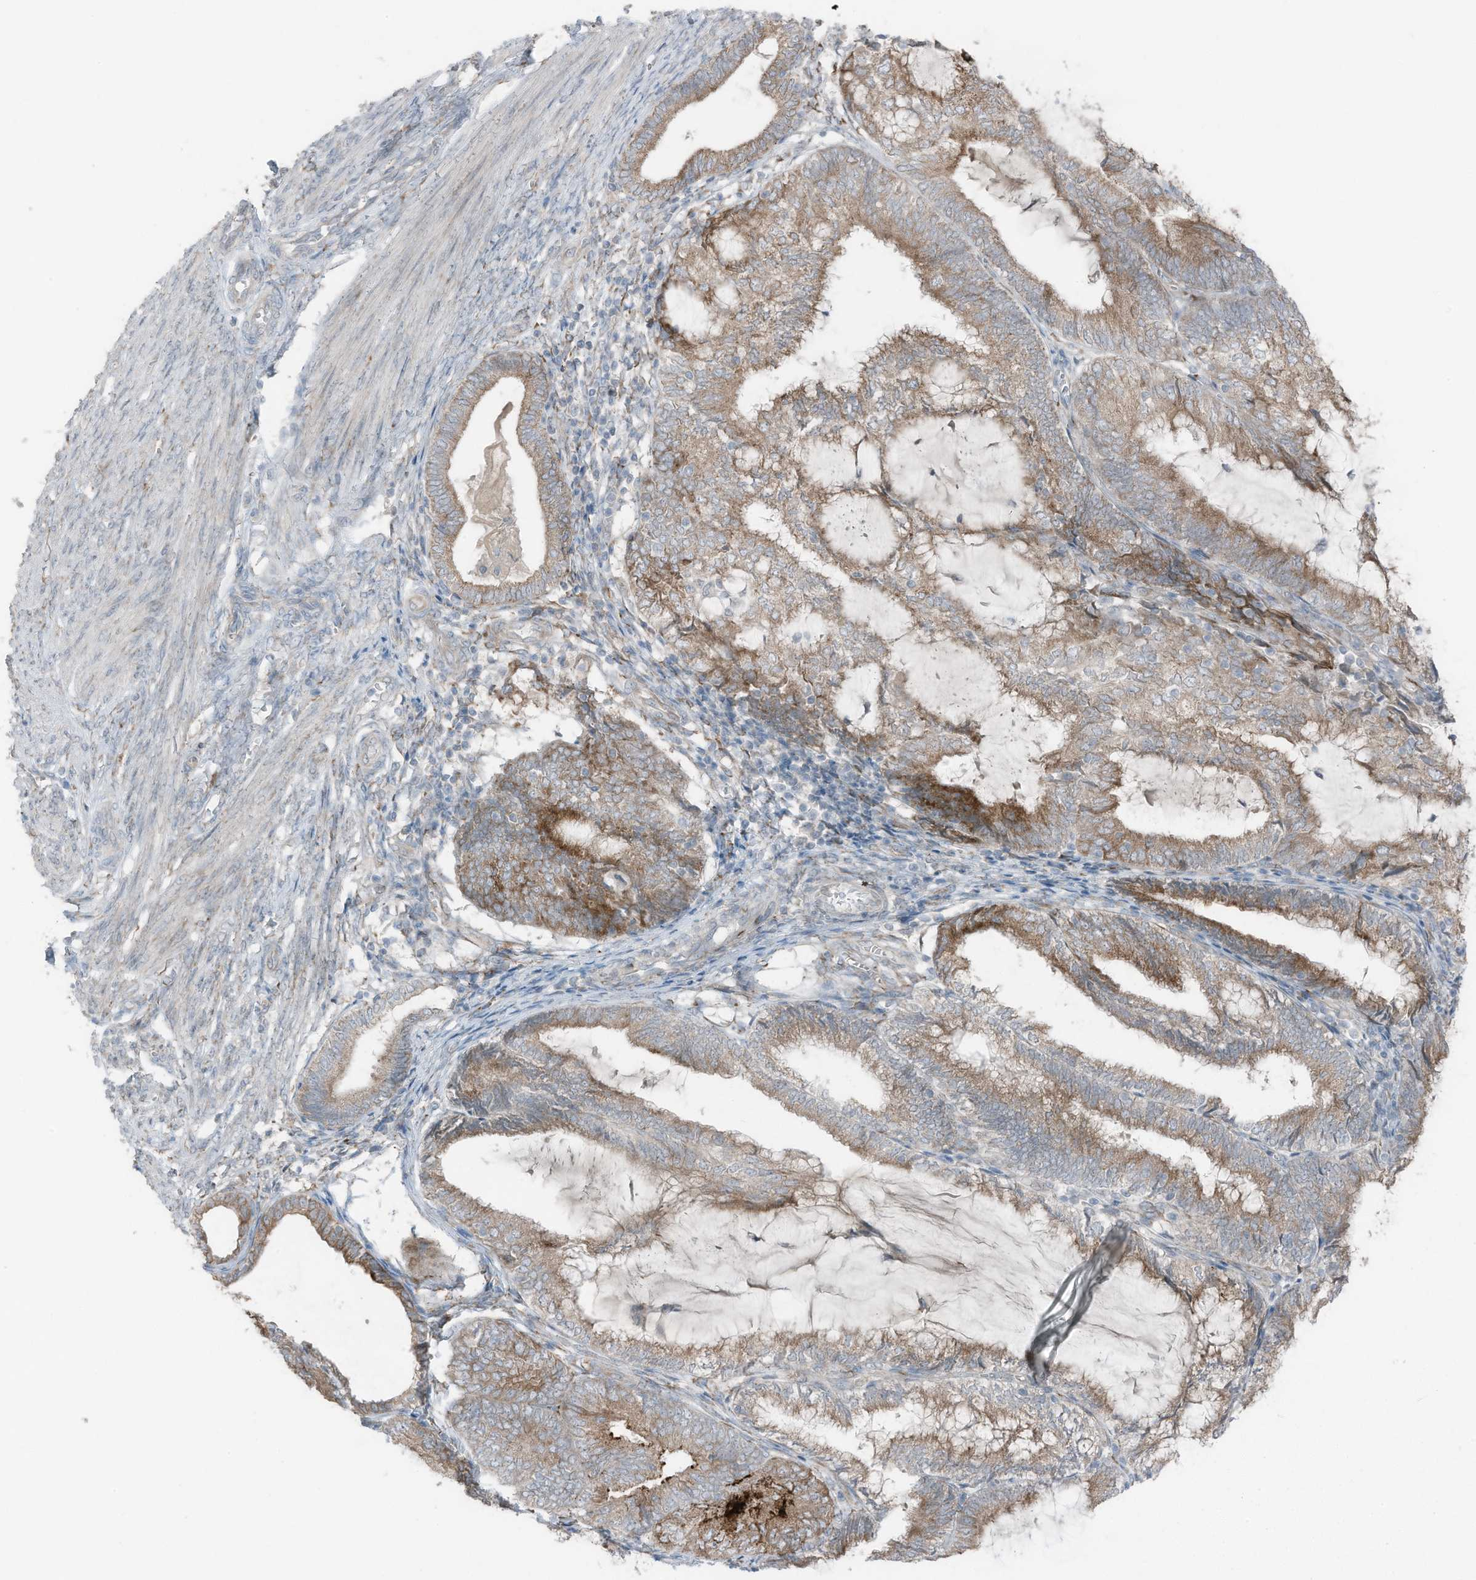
{"staining": {"intensity": "moderate", "quantity": ">75%", "location": "cytoplasmic/membranous"}, "tissue": "endometrial cancer", "cell_type": "Tumor cells", "image_type": "cancer", "snomed": [{"axis": "morphology", "description": "Adenocarcinoma, NOS"}, {"axis": "topography", "description": "Endometrium"}], "caption": "High-power microscopy captured an immunohistochemistry image of adenocarcinoma (endometrial), revealing moderate cytoplasmic/membranous staining in about >75% of tumor cells.", "gene": "ARHGEF33", "patient": {"sex": "female", "age": 81}}